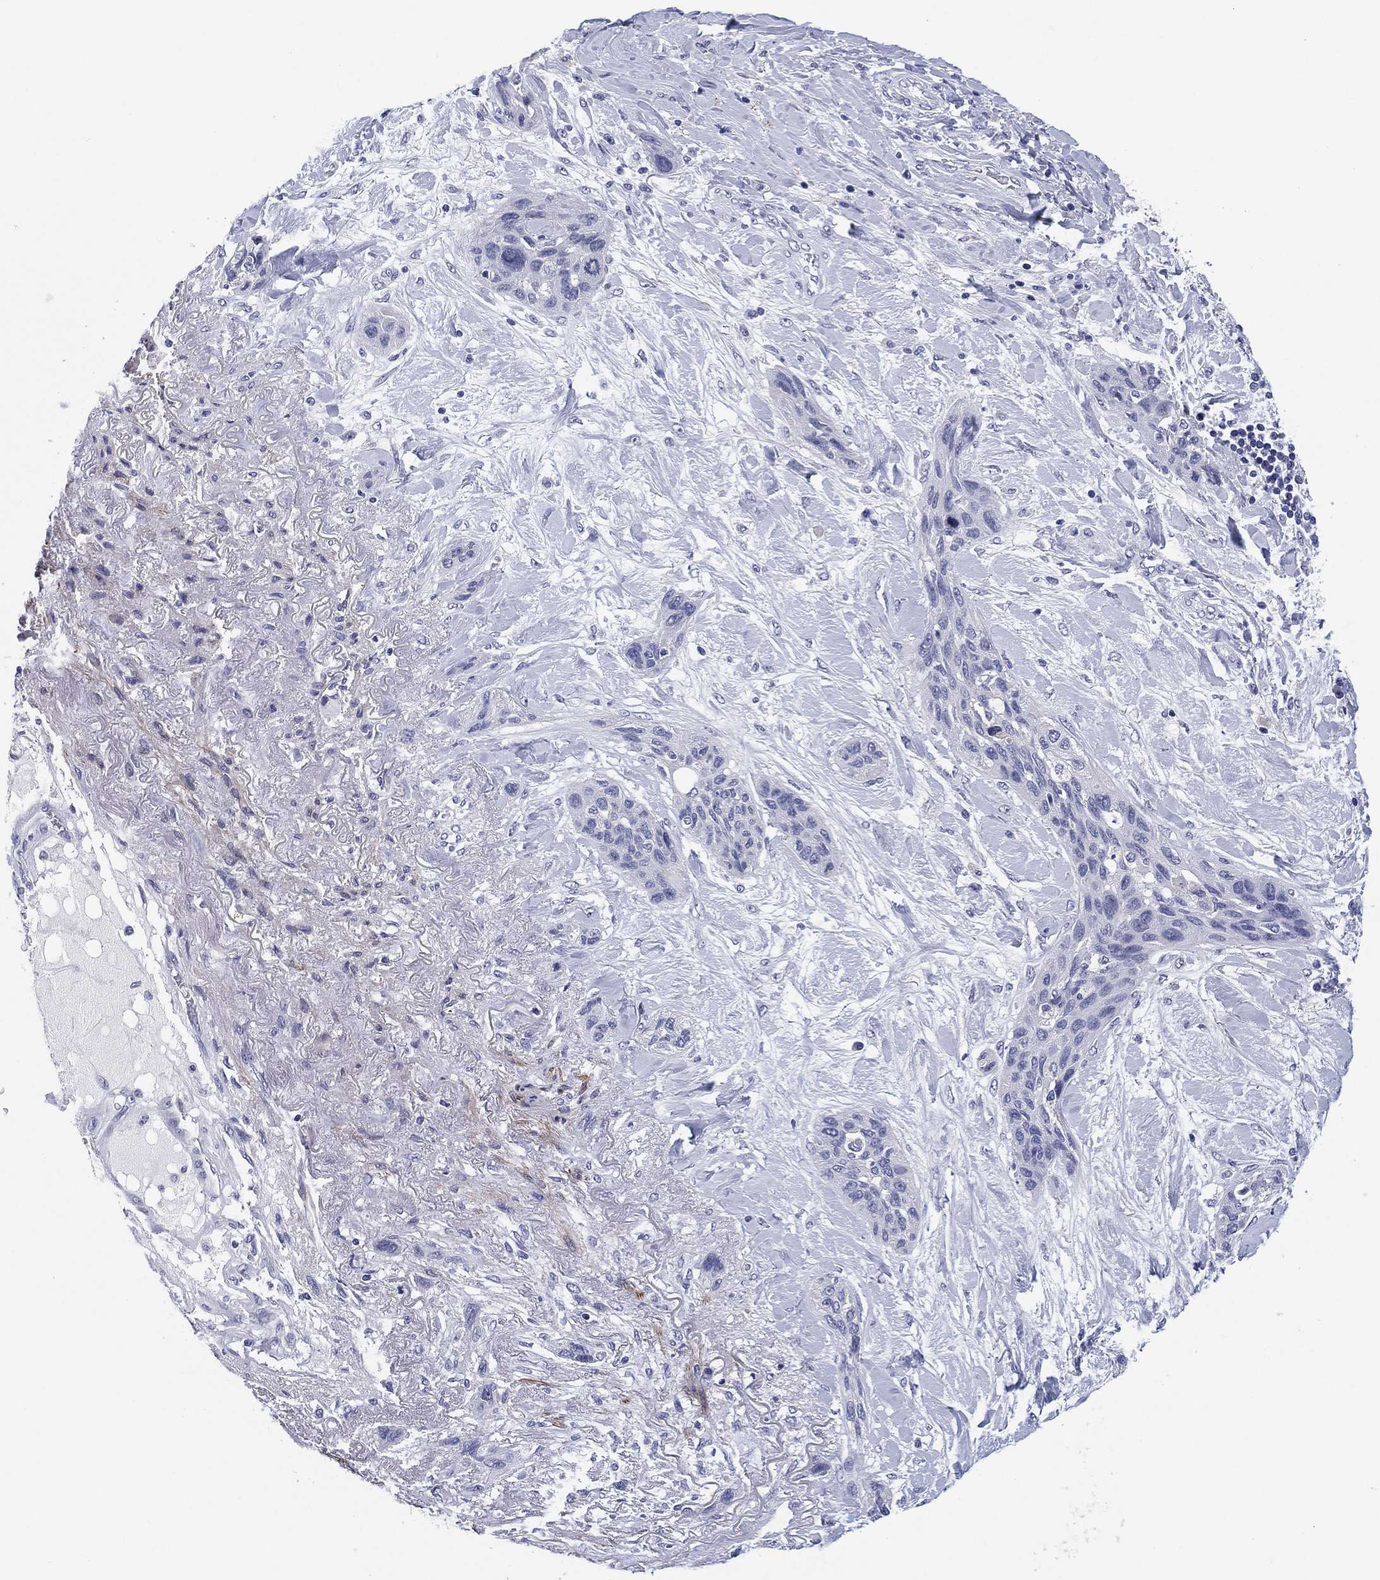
{"staining": {"intensity": "negative", "quantity": "none", "location": "none"}, "tissue": "lung cancer", "cell_type": "Tumor cells", "image_type": "cancer", "snomed": [{"axis": "morphology", "description": "Squamous cell carcinoma, NOS"}, {"axis": "topography", "description": "Lung"}], "caption": "A histopathology image of lung squamous cell carcinoma stained for a protein reveals no brown staining in tumor cells. (IHC, brightfield microscopy, high magnification).", "gene": "CLIP3", "patient": {"sex": "female", "age": 70}}